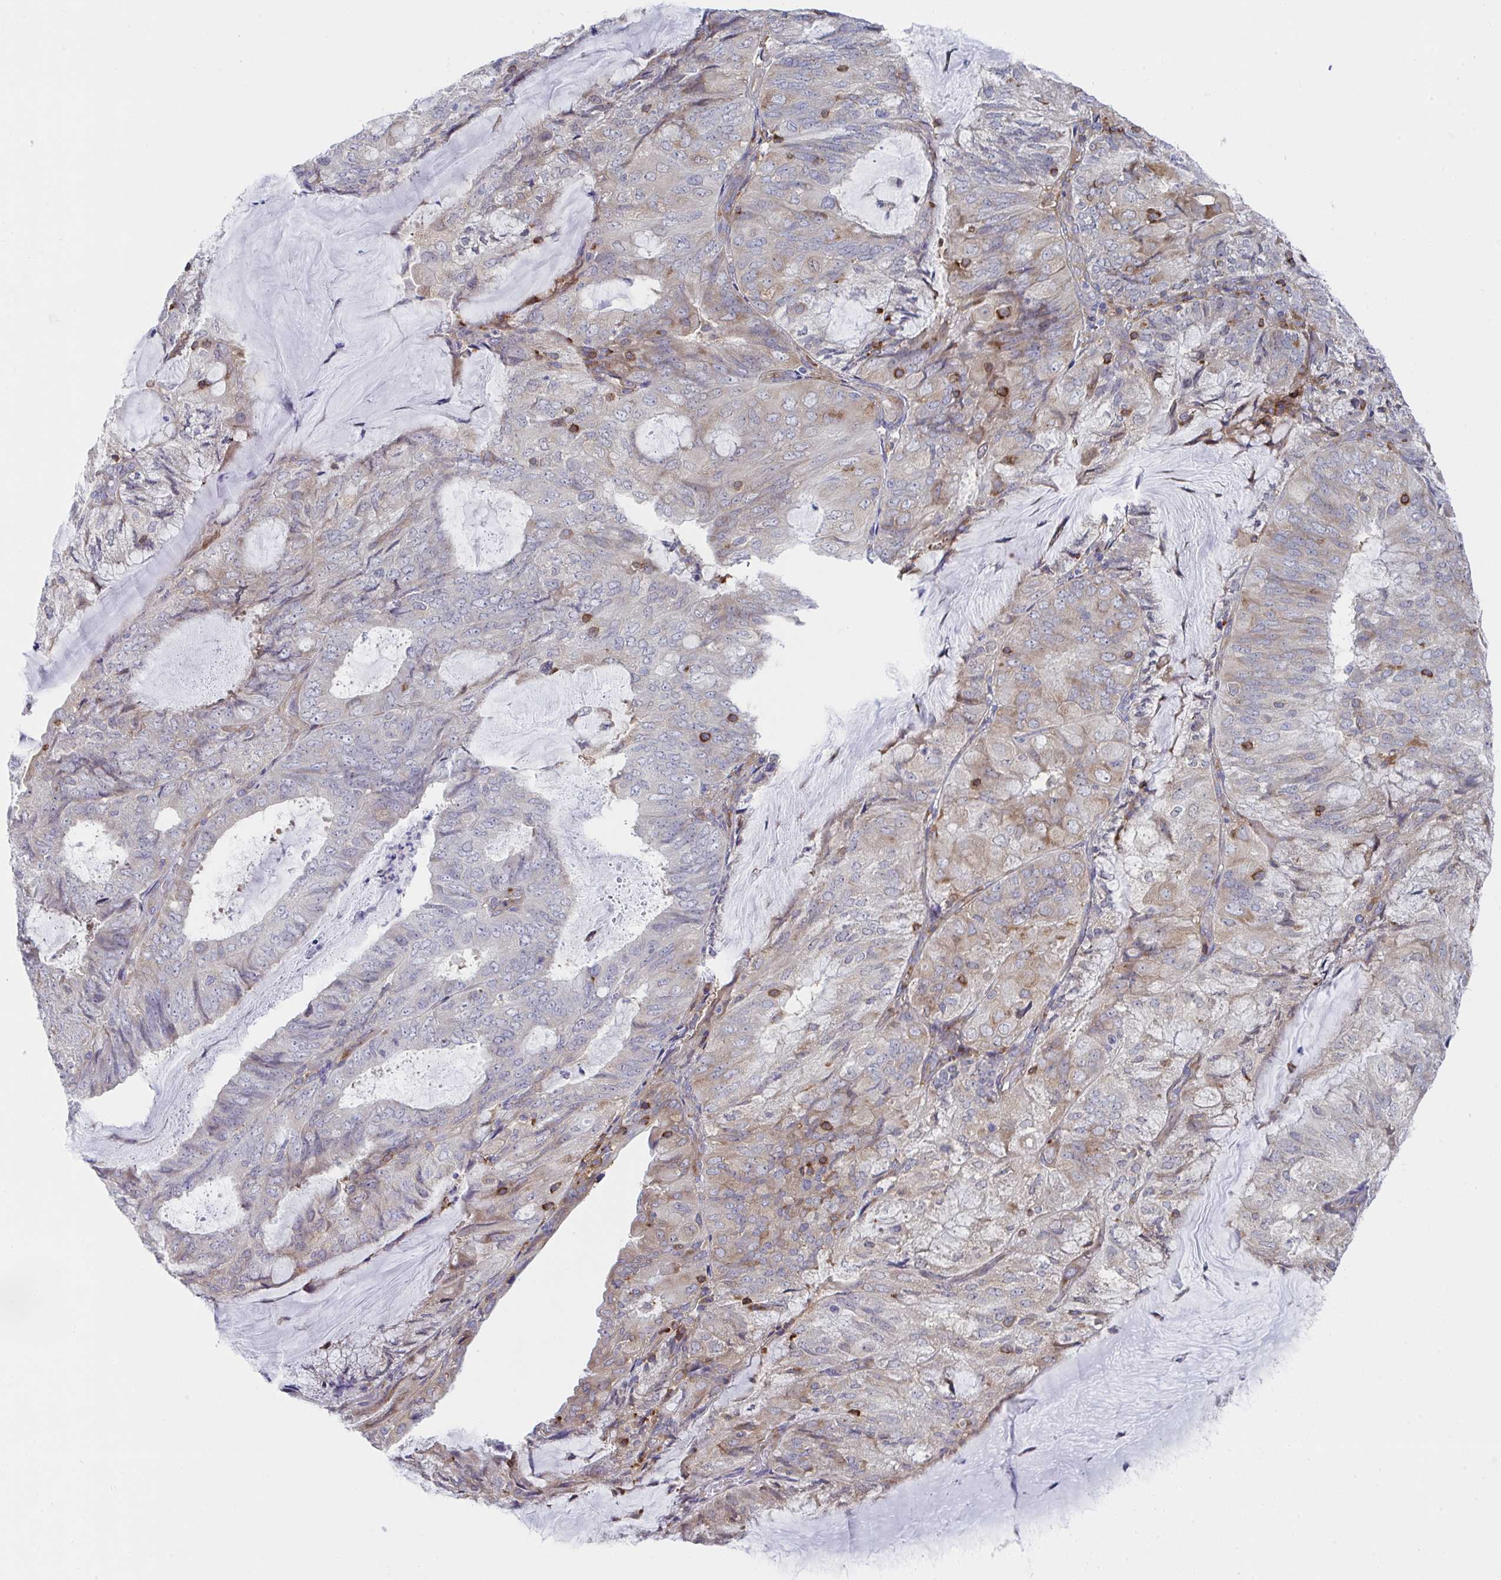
{"staining": {"intensity": "weak", "quantity": "25%-75%", "location": "cytoplasmic/membranous"}, "tissue": "endometrial cancer", "cell_type": "Tumor cells", "image_type": "cancer", "snomed": [{"axis": "morphology", "description": "Adenocarcinoma, NOS"}, {"axis": "topography", "description": "Endometrium"}], "caption": "A brown stain shows weak cytoplasmic/membranous positivity of a protein in endometrial adenocarcinoma tumor cells.", "gene": "WNK1", "patient": {"sex": "female", "age": 81}}